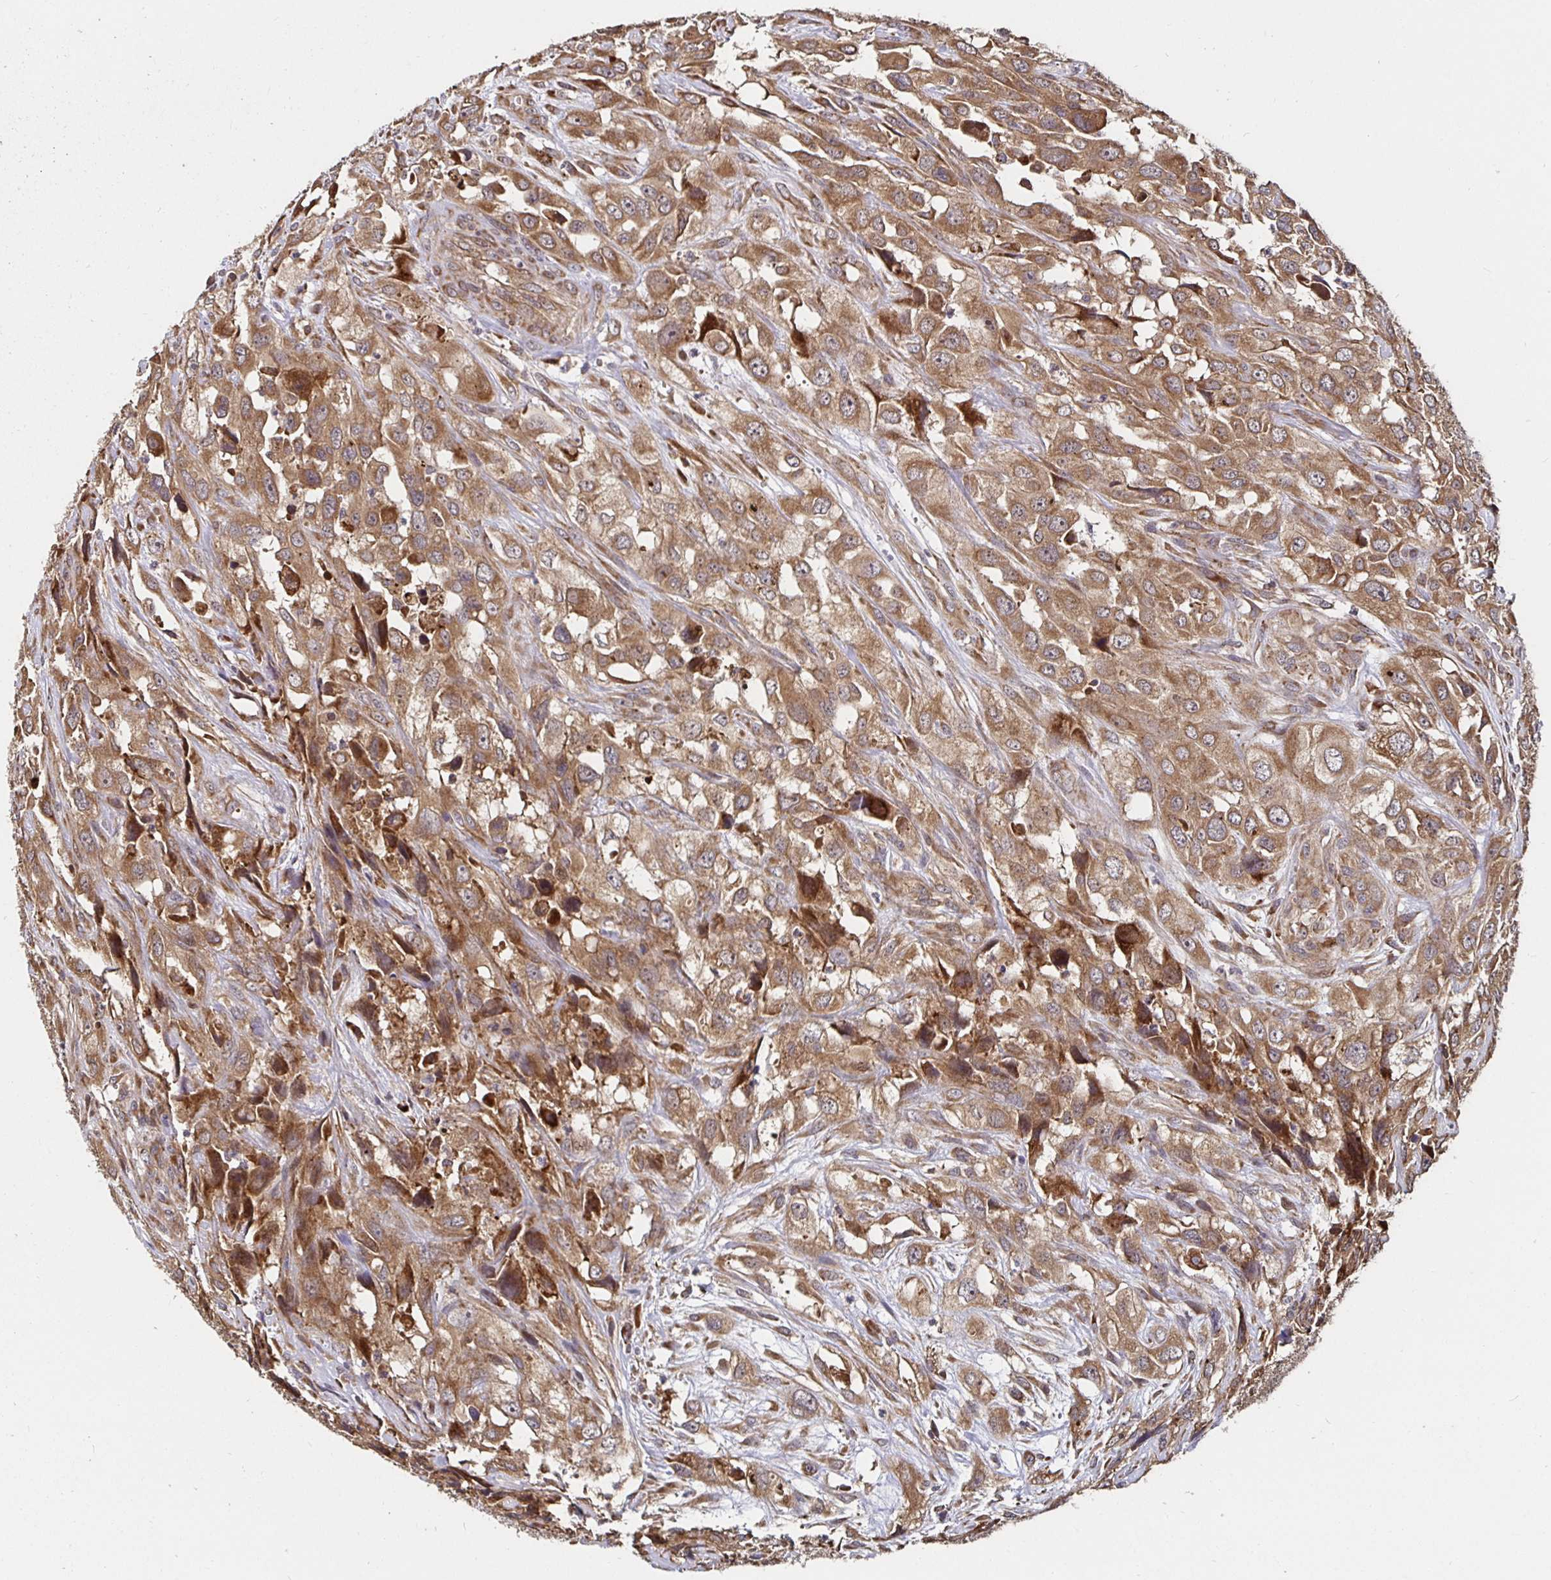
{"staining": {"intensity": "moderate", "quantity": ">75%", "location": "cytoplasmic/membranous"}, "tissue": "urothelial cancer", "cell_type": "Tumor cells", "image_type": "cancer", "snomed": [{"axis": "morphology", "description": "Urothelial carcinoma, High grade"}, {"axis": "topography", "description": "Urinary bladder"}], "caption": "Immunohistochemical staining of human urothelial carcinoma (high-grade) exhibits moderate cytoplasmic/membranous protein expression in approximately >75% of tumor cells.", "gene": "MLST8", "patient": {"sex": "male", "age": 67}}